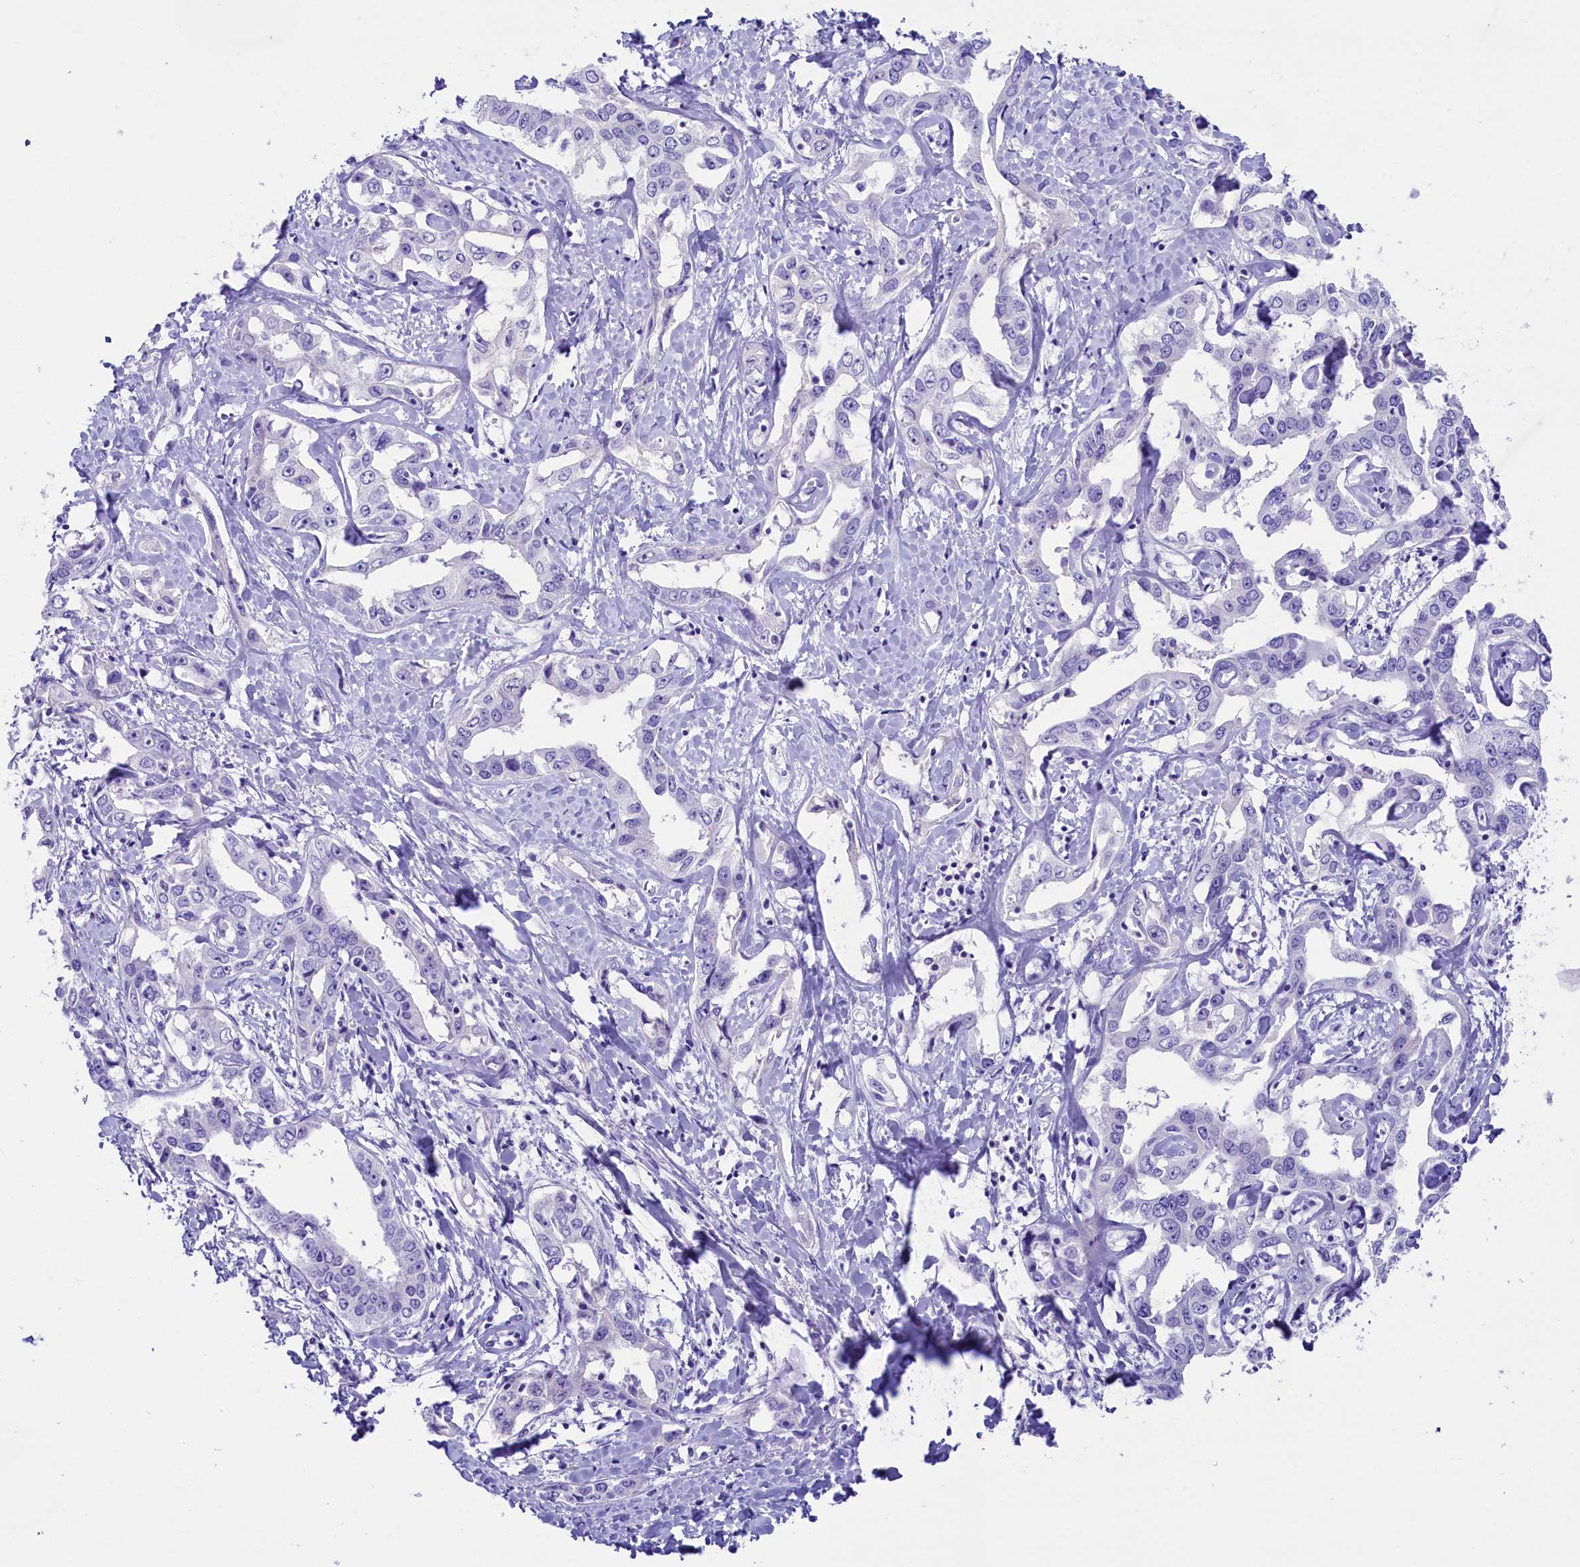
{"staining": {"intensity": "negative", "quantity": "none", "location": "none"}, "tissue": "liver cancer", "cell_type": "Tumor cells", "image_type": "cancer", "snomed": [{"axis": "morphology", "description": "Cholangiocarcinoma"}, {"axis": "topography", "description": "Liver"}], "caption": "A high-resolution image shows immunohistochemistry staining of liver cancer, which shows no significant positivity in tumor cells. (IHC, brightfield microscopy, high magnification).", "gene": "SKIDA1", "patient": {"sex": "male", "age": 59}}